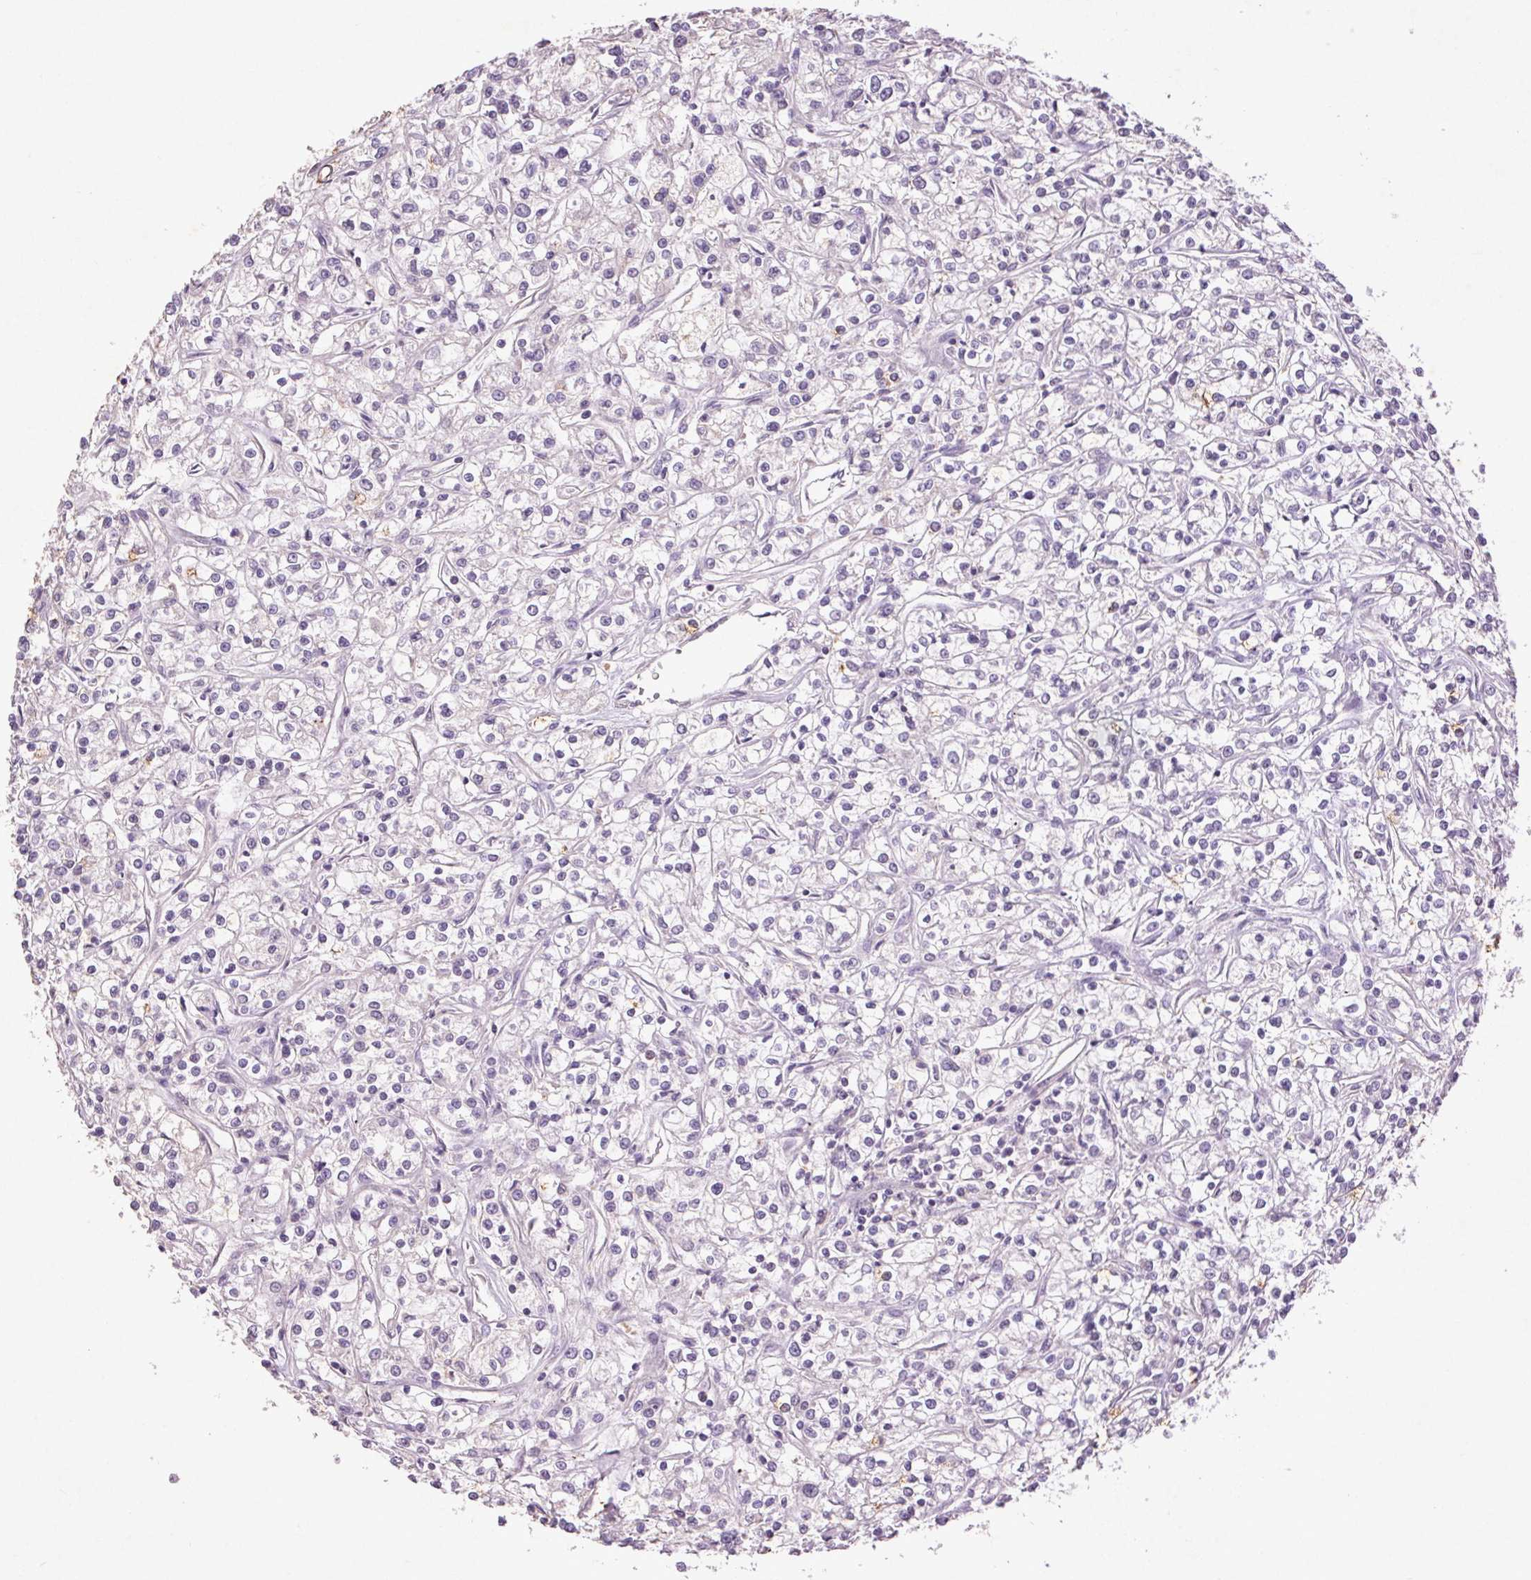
{"staining": {"intensity": "negative", "quantity": "none", "location": "none"}, "tissue": "renal cancer", "cell_type": "Tumor cells", "image_type": "cancer", "snomed": [{"axis": "morphology", "description": "Adenocarcinoma, NOS"}, {"axis": "topography", "description": "Kidney"}], "caption": "High power microscopy image of an IHC histopathology image of renal adenocarcinoma, revealing no significant positivity in tumor cells. Nuclei are stained in blue.", "gene": "FNDC7", "patient": {"sex": "female", "age": 59}}